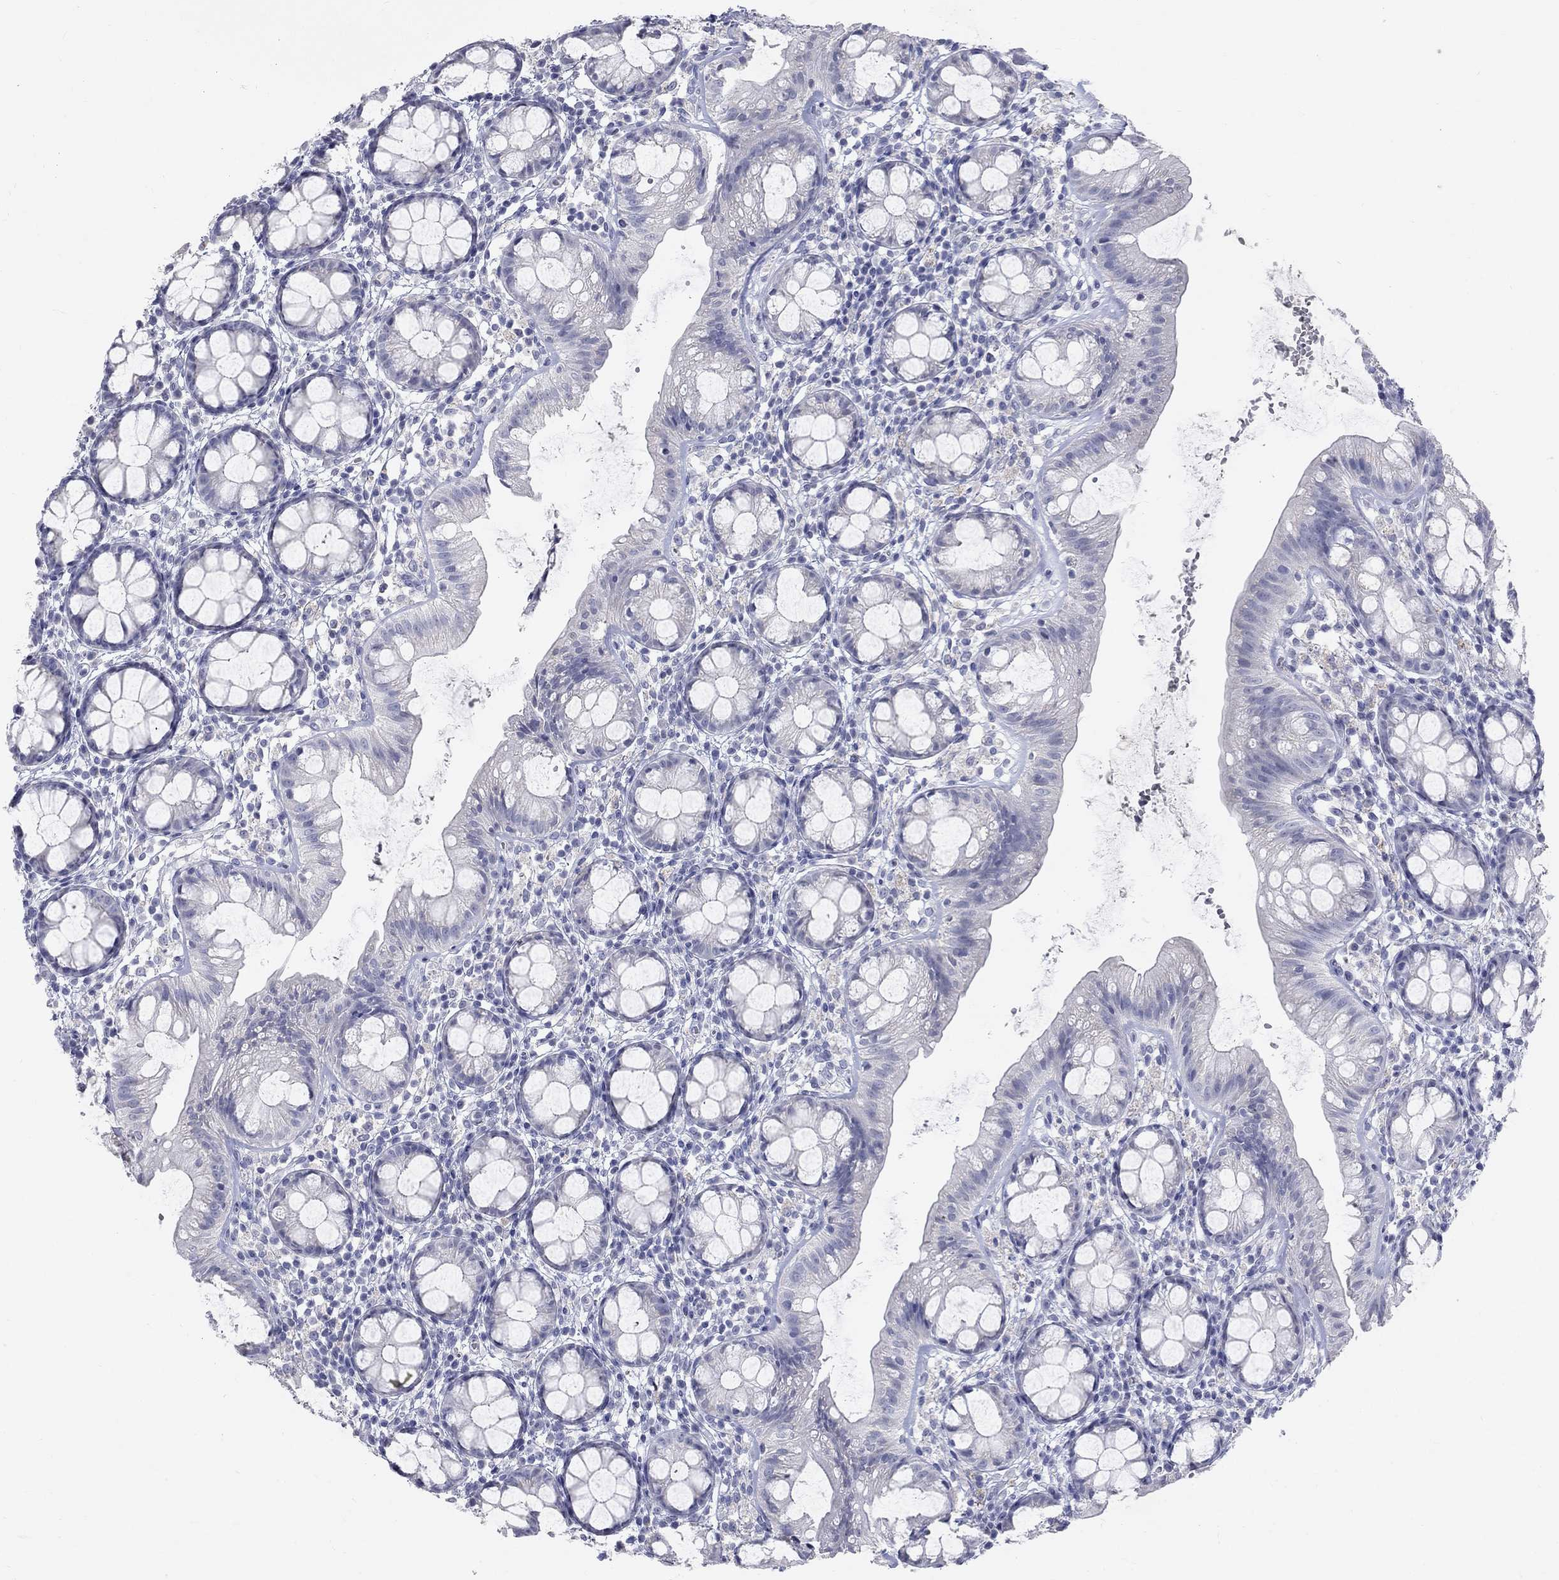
{"staining": {"intensity": "negative", "quantity": "none", "location": "none"}, "tissue": "rectum", "cell_type": "Glandular cells", "image_type": "normal", "snomed": [{"axis": "morphology", "description": "Normal tissue, NOS"}, {"axis": "topography", "description": "Rectum"}], "caption": "This is a micrograph of IHC staining of benign rectum, which shows no positivity in glandular cells.", "gene": "PTH1R", "patient": {"sex": "male", "age": 57}}